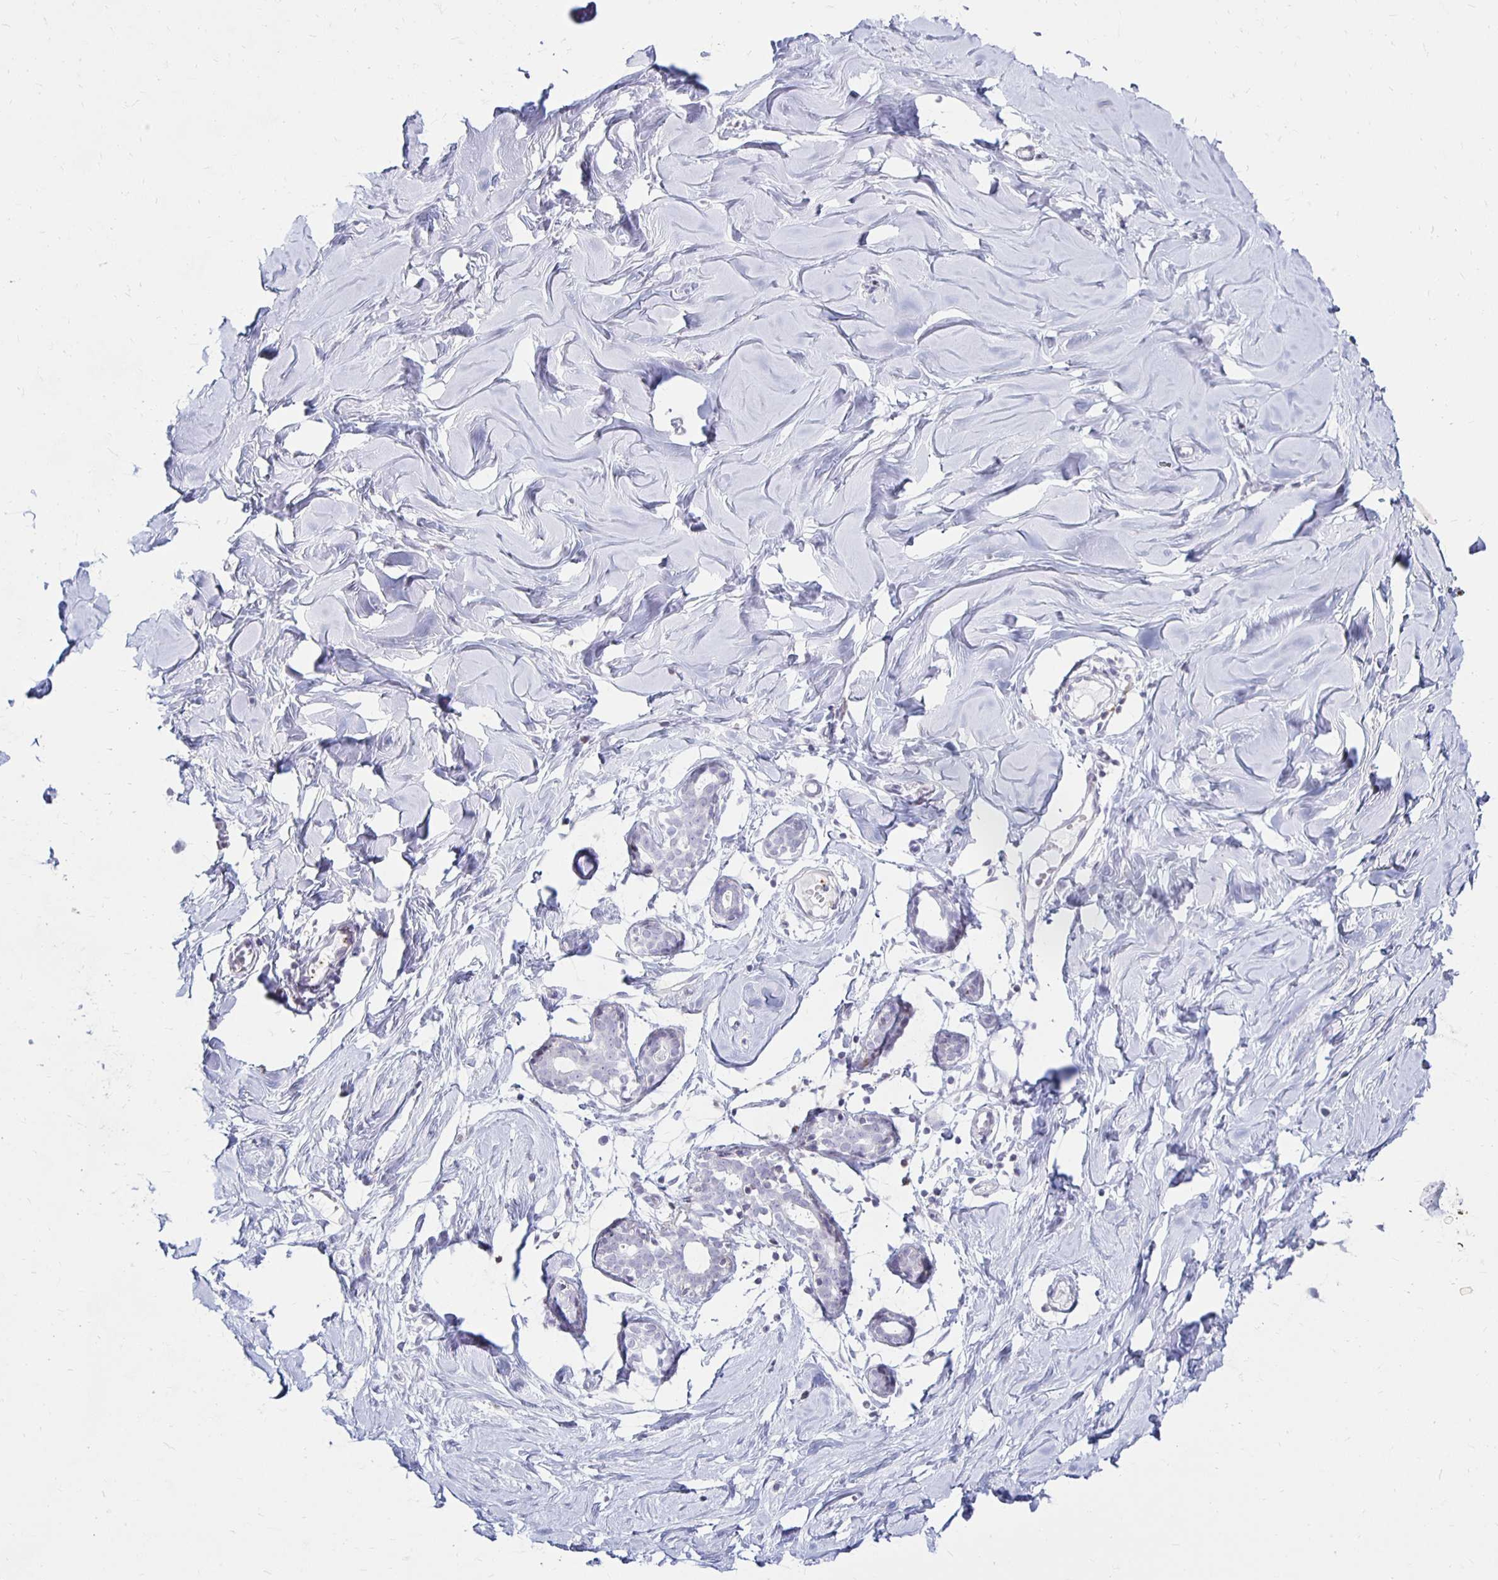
{"staining": {"intensity": "negative", "quantity": "none", "location": "none"}, "tissue": "breast", "cell_type": "Adipocytes", "image_type": "normal", "snomed": [{"axis": "morphology", "description": "Normal tissue, NOS"}, {"axis": "topography", "description": "Breast"}], "caption": "Protein analysis of normal breast reveals no significant staining in adipocytes.", "gene": "CCL21", "patient": {"sex": "female", "age": 27}}